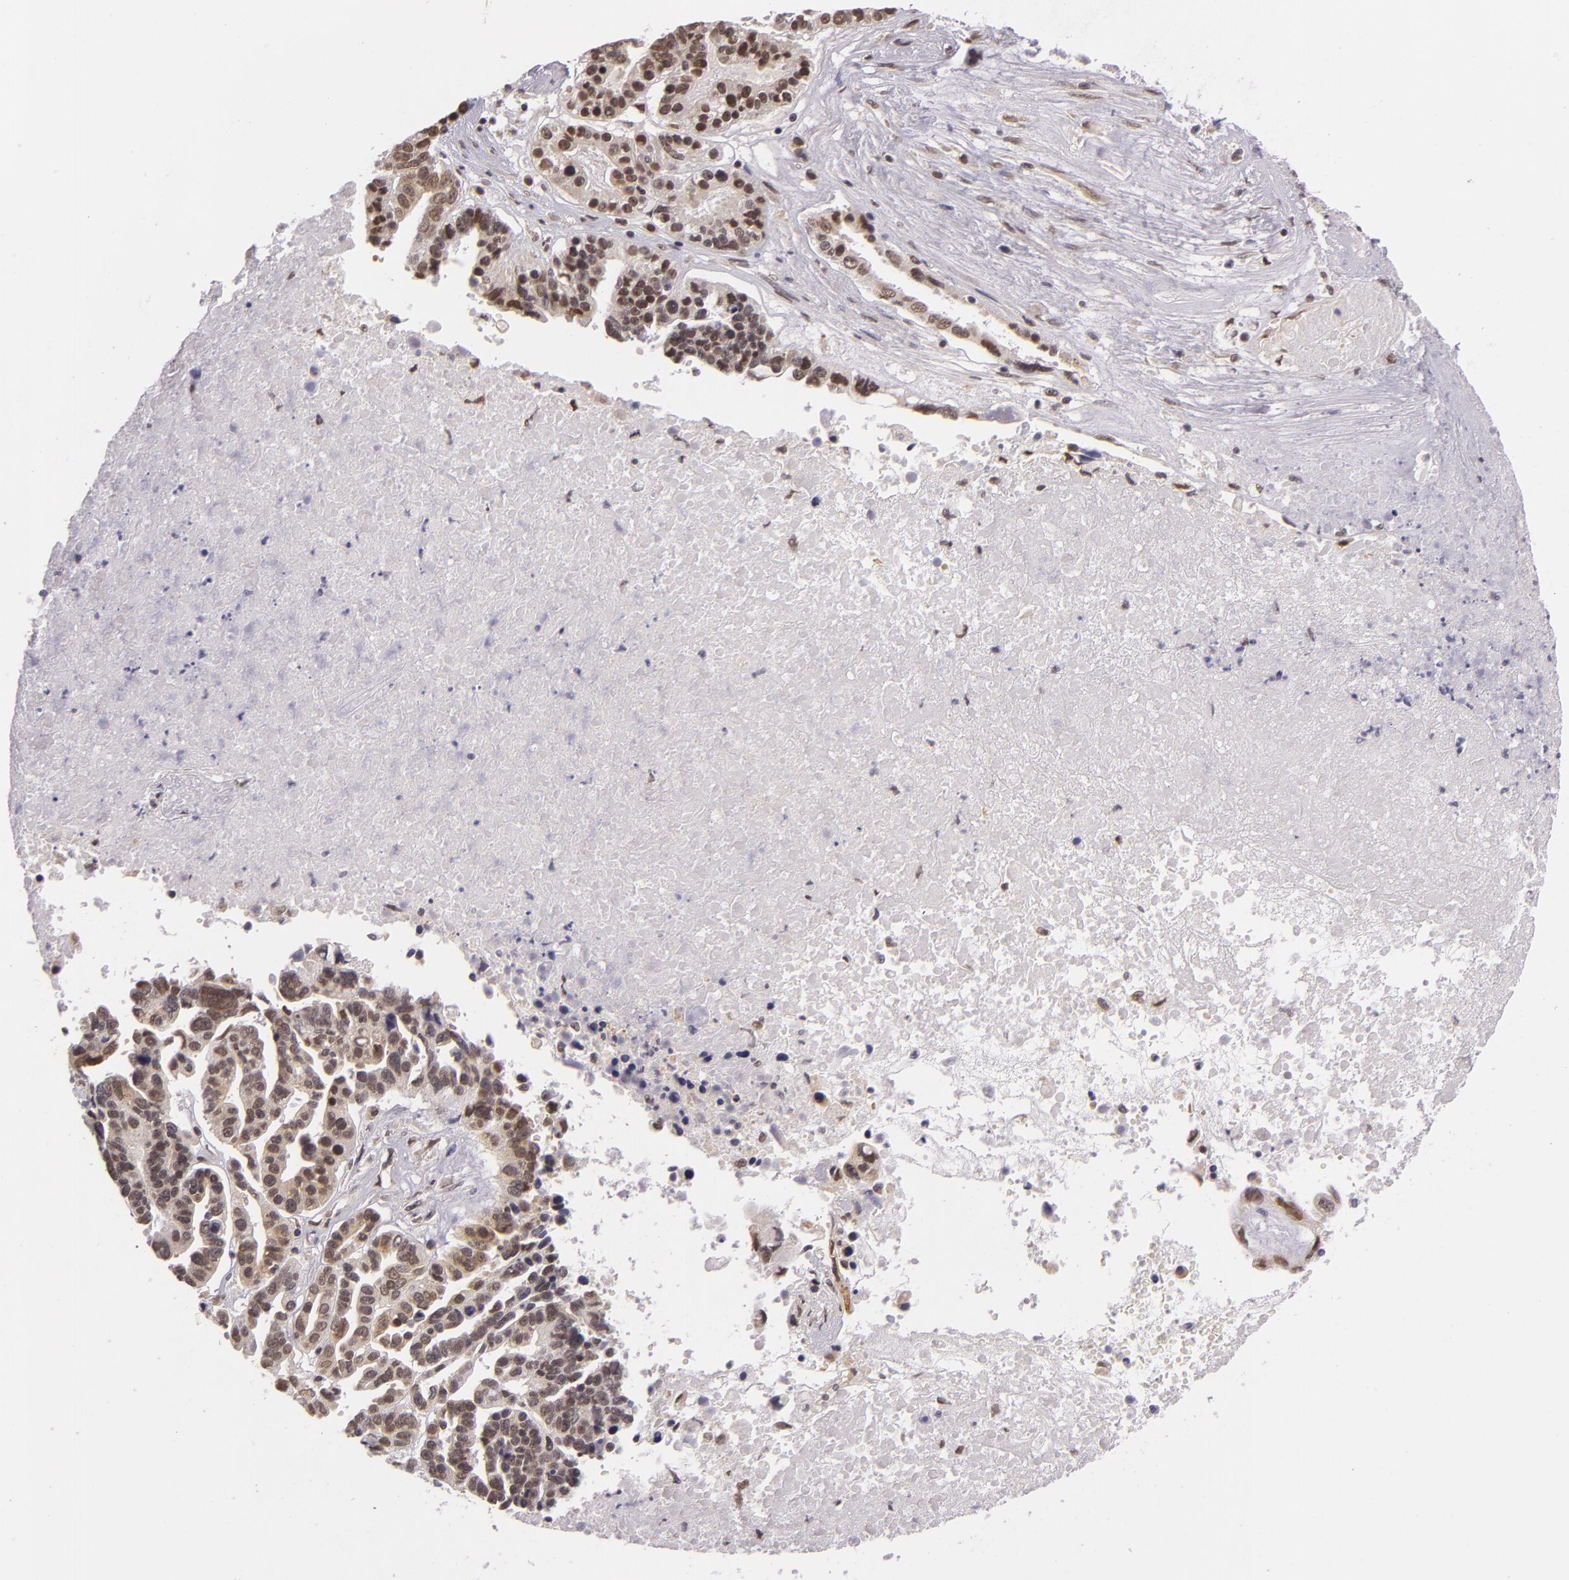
{"staining": {"intensity": "moderate", "quantity": "25%-75%", "location": "cytoplasmic/membranous,nuclear"}, "tissue": "ovarian cancer", "cell_type": "Tumor cells", "image_type": "cancer", "snomed": [{"axis": "morphology", "description": "Carcinoma, endometroid"}, {"axis": "morphology", "description": "Cystadenocarcinoma, serous, NOS"}, {"axis": "topography", "description": "Ovary"}], "caption": "Approximately 25%-75% of tumor cells in ovarian serous cystadenocarcinoma show moderate cytoplasmic/membranous and nuclear protein positivity as visualized by brown immunohistochemical staining.", "gene": "ALX1", "patient": {"sex": "female", "age": 45}}